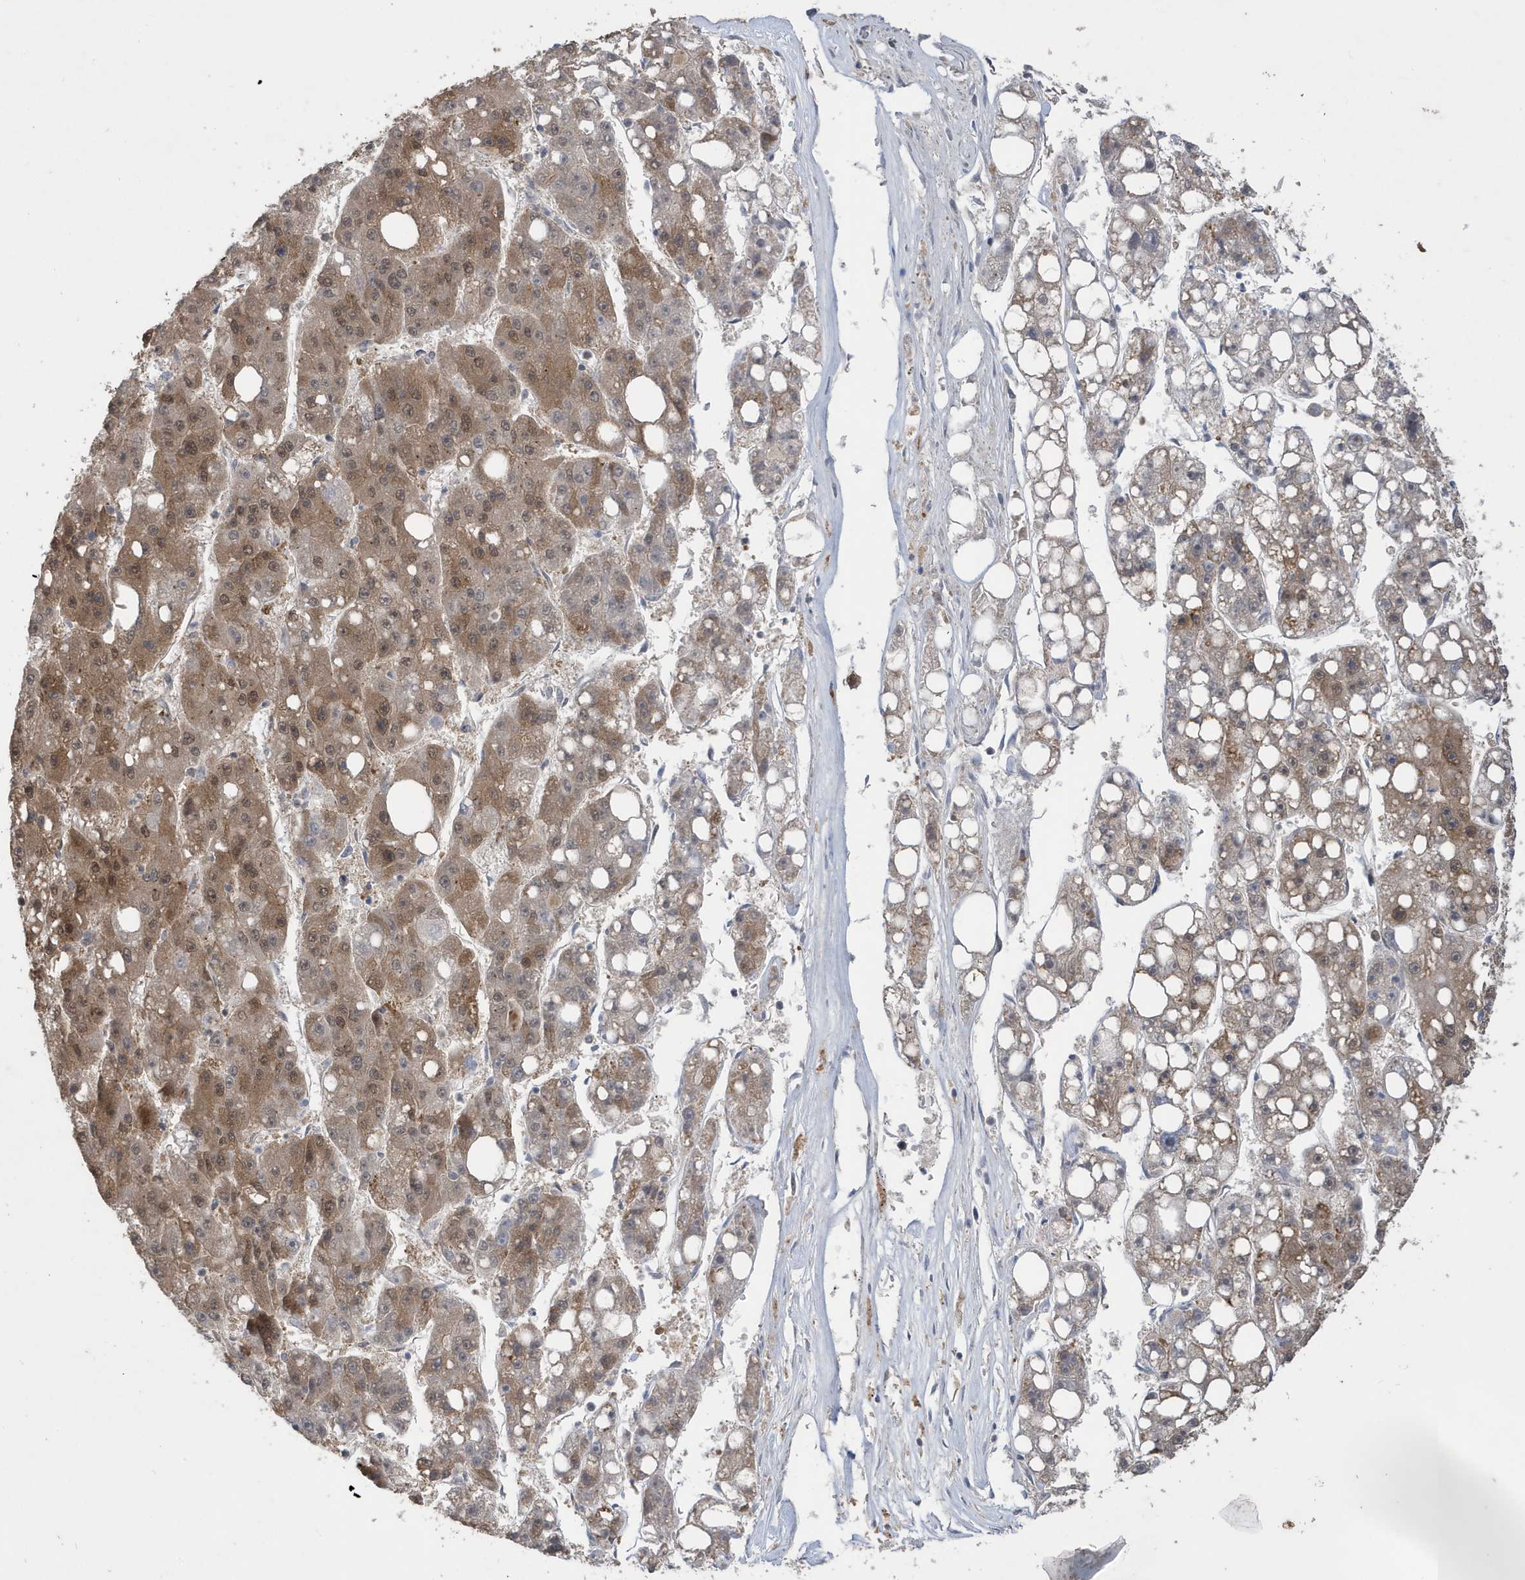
{"staining": {"intensity": "moderate", "quantity": ">75%", "location": "cytoplasmic/membranous,nuclear"}, "tissue": "liver cancer", "cell_type": "Tumor cells", "image_type": "cancer", "snomed": [{"axis": "morphology", "description": "Carcinoma, Hepatocellular, NOS"}, {"axis": "topography", "description": "Liver"}], "caption": "Tumor cells display moderate cytoplasmic/membranous and nuclear staining in approximately >75% of cells in liver cancer (hepatocellular carcinoma).", "gene": "UBQLN1", "patient": {"sex": "female", "age": 61}}